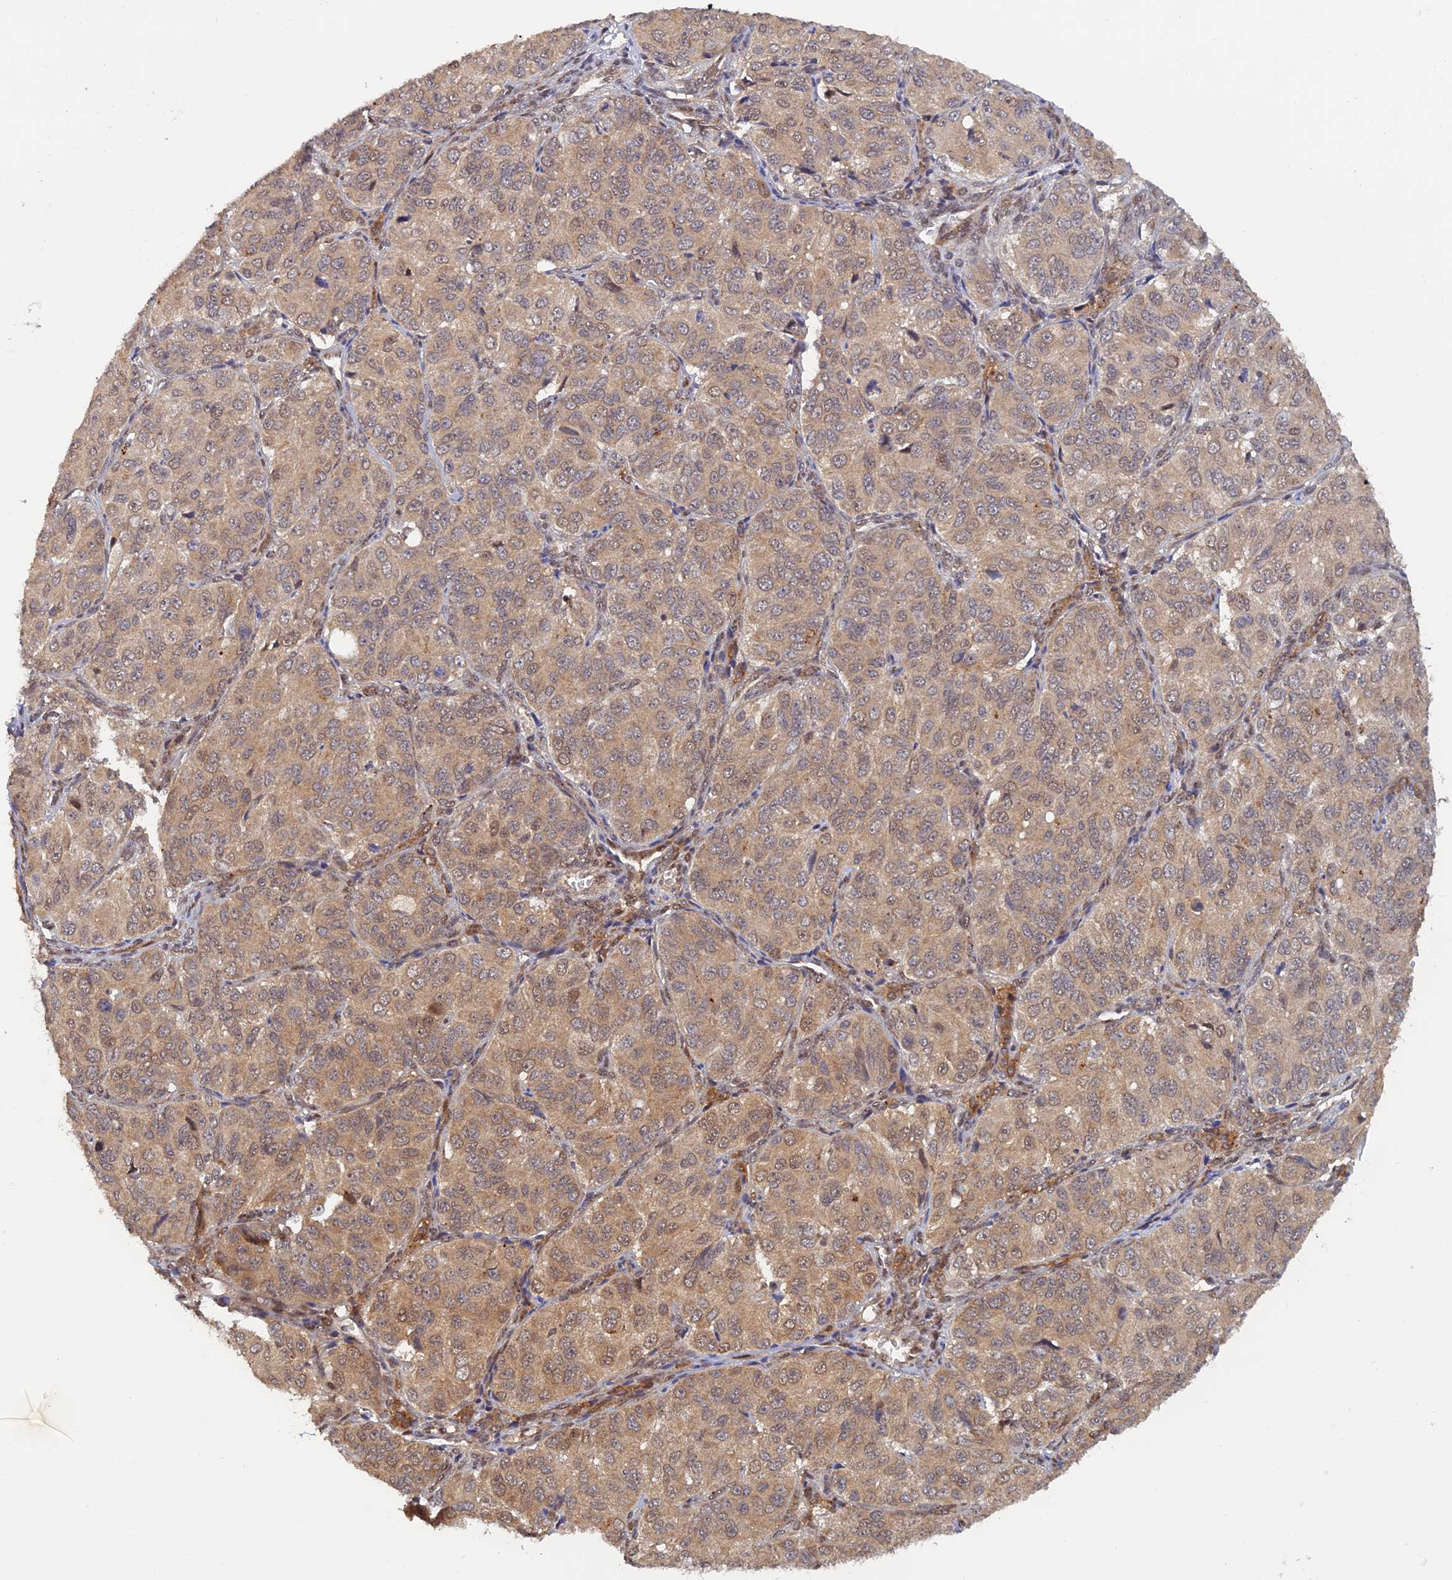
{"staining": {"intensity": "weak", "quantity": ">75%", "location": "cytoplasmic/membranous"}, "tissue": "ovarian cancer", "cell_type": "Tumor cells", "image_type": "cancer", "snomed": [{"axis": "morphology", "description": "Carcinoma, endometroid"}, {"axis": "topography", "description": "Ovary"}], "caption": "An immunohistochemistry photomicrograph of tumor tissue is shown. Protein staining in brown highlights weak cytoplasmic/membranous positivity in ovarian endometroid carcinoma within tumor cells. (Stains: DAB (3,3'-diaminobenzidine) in brown, nuclei in blue, Microscopy: brightfield microscopy at high magnification).", "gene": "ZNF565", "patient": {"sex": "female", "age": 51}}